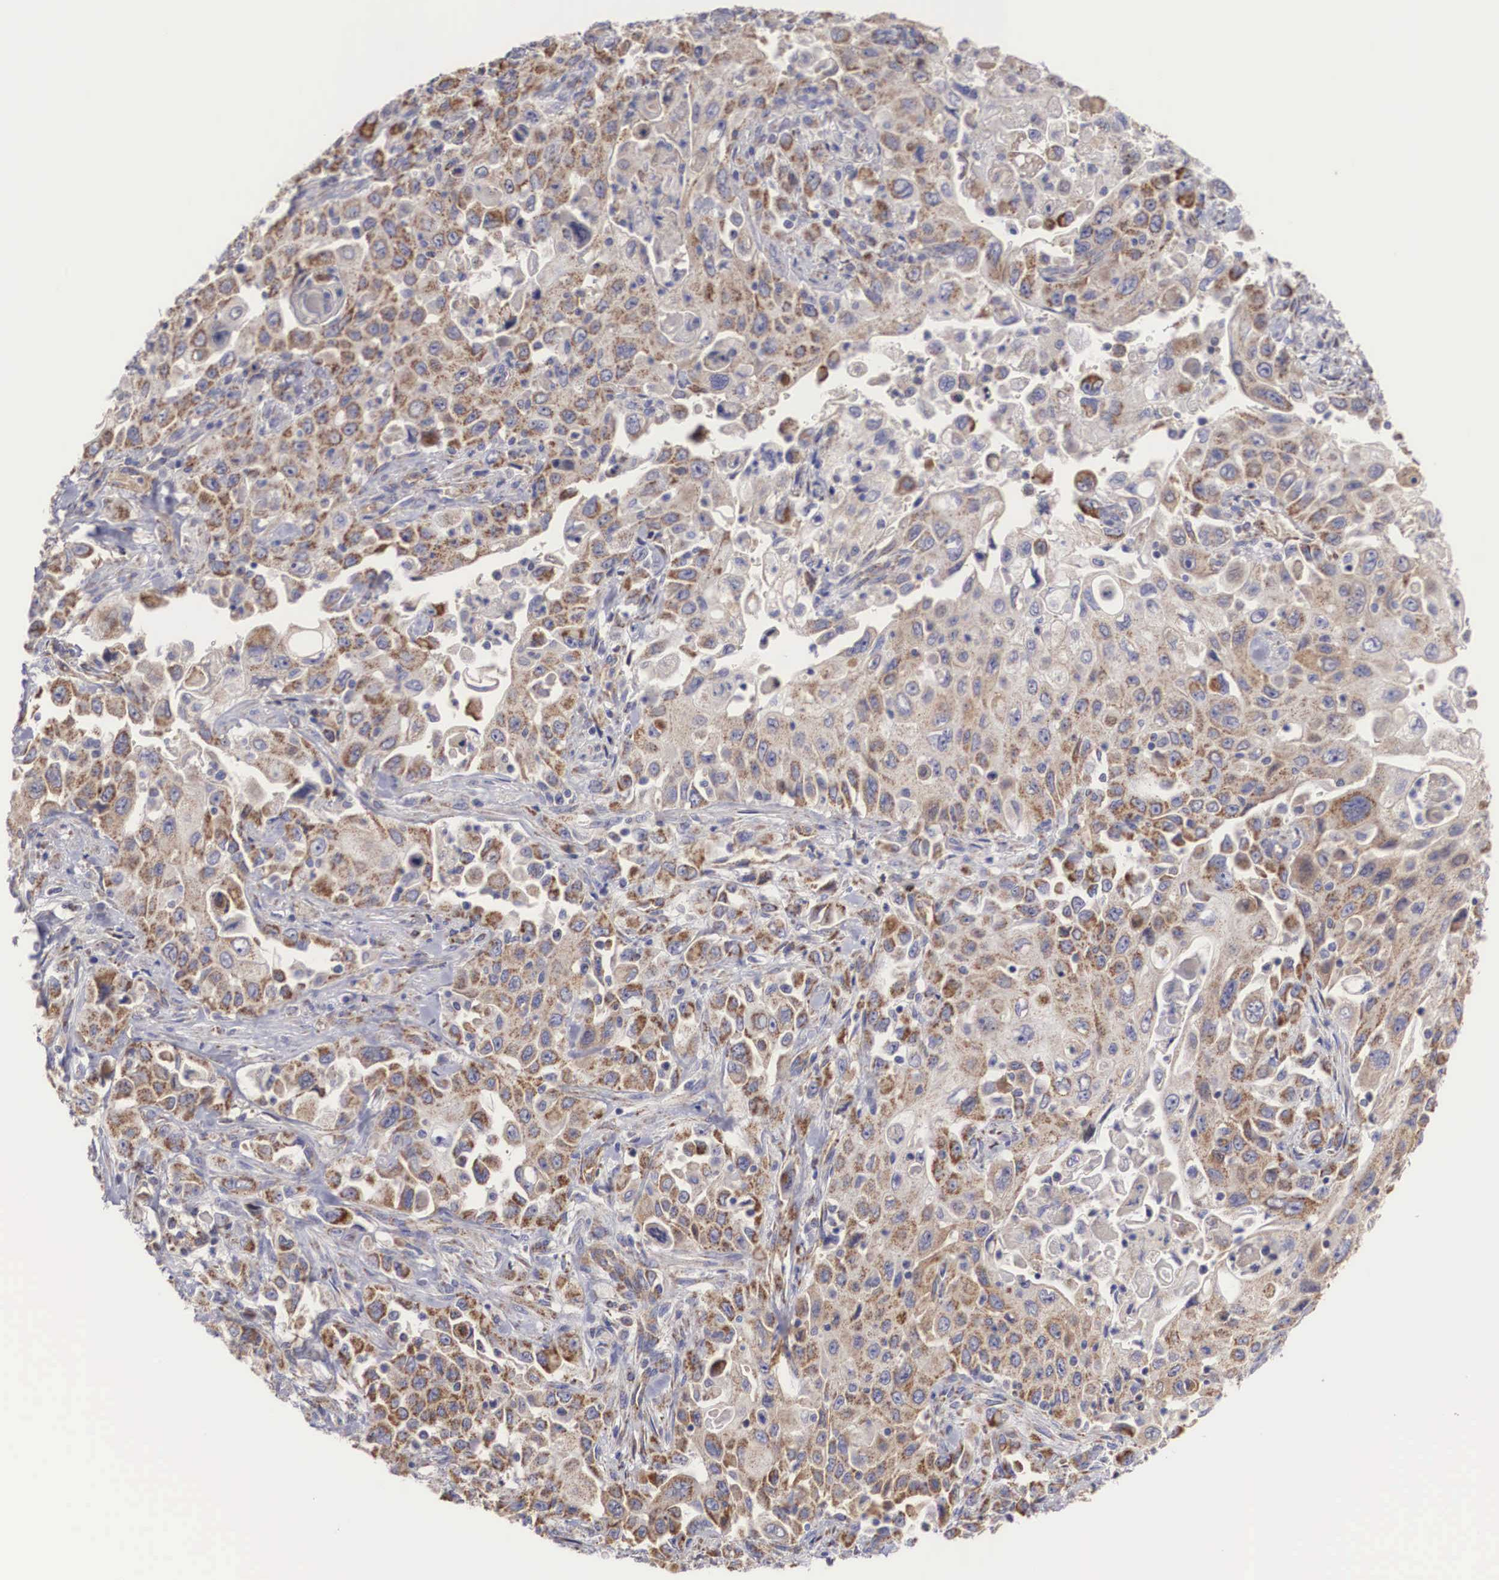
{"staining": {"intensity": "moderate", "quantity": ">75%", "location": "cytoplasmic/membranous"}, "tissue": "pancreatic cancer", "cell_type": "Tumor cells", "image_type": "cancer", "snomed": [{"axis": "morphology", "description": "Adenocarcinoma, NOS"}, {"axis": "topography", "description": "Pancreas"}], "caption": "Tumor cells exhibit medium levels of moderate cytoplasmic/membranous positivity in approximately >75% of cells in human pancreatic adenocarcinoma. (DAB IHC, brown staining for protein, blue staining for nuclei).", "gene": "XPNPEP3", "patient": {"sex": "male", "age": 70}}